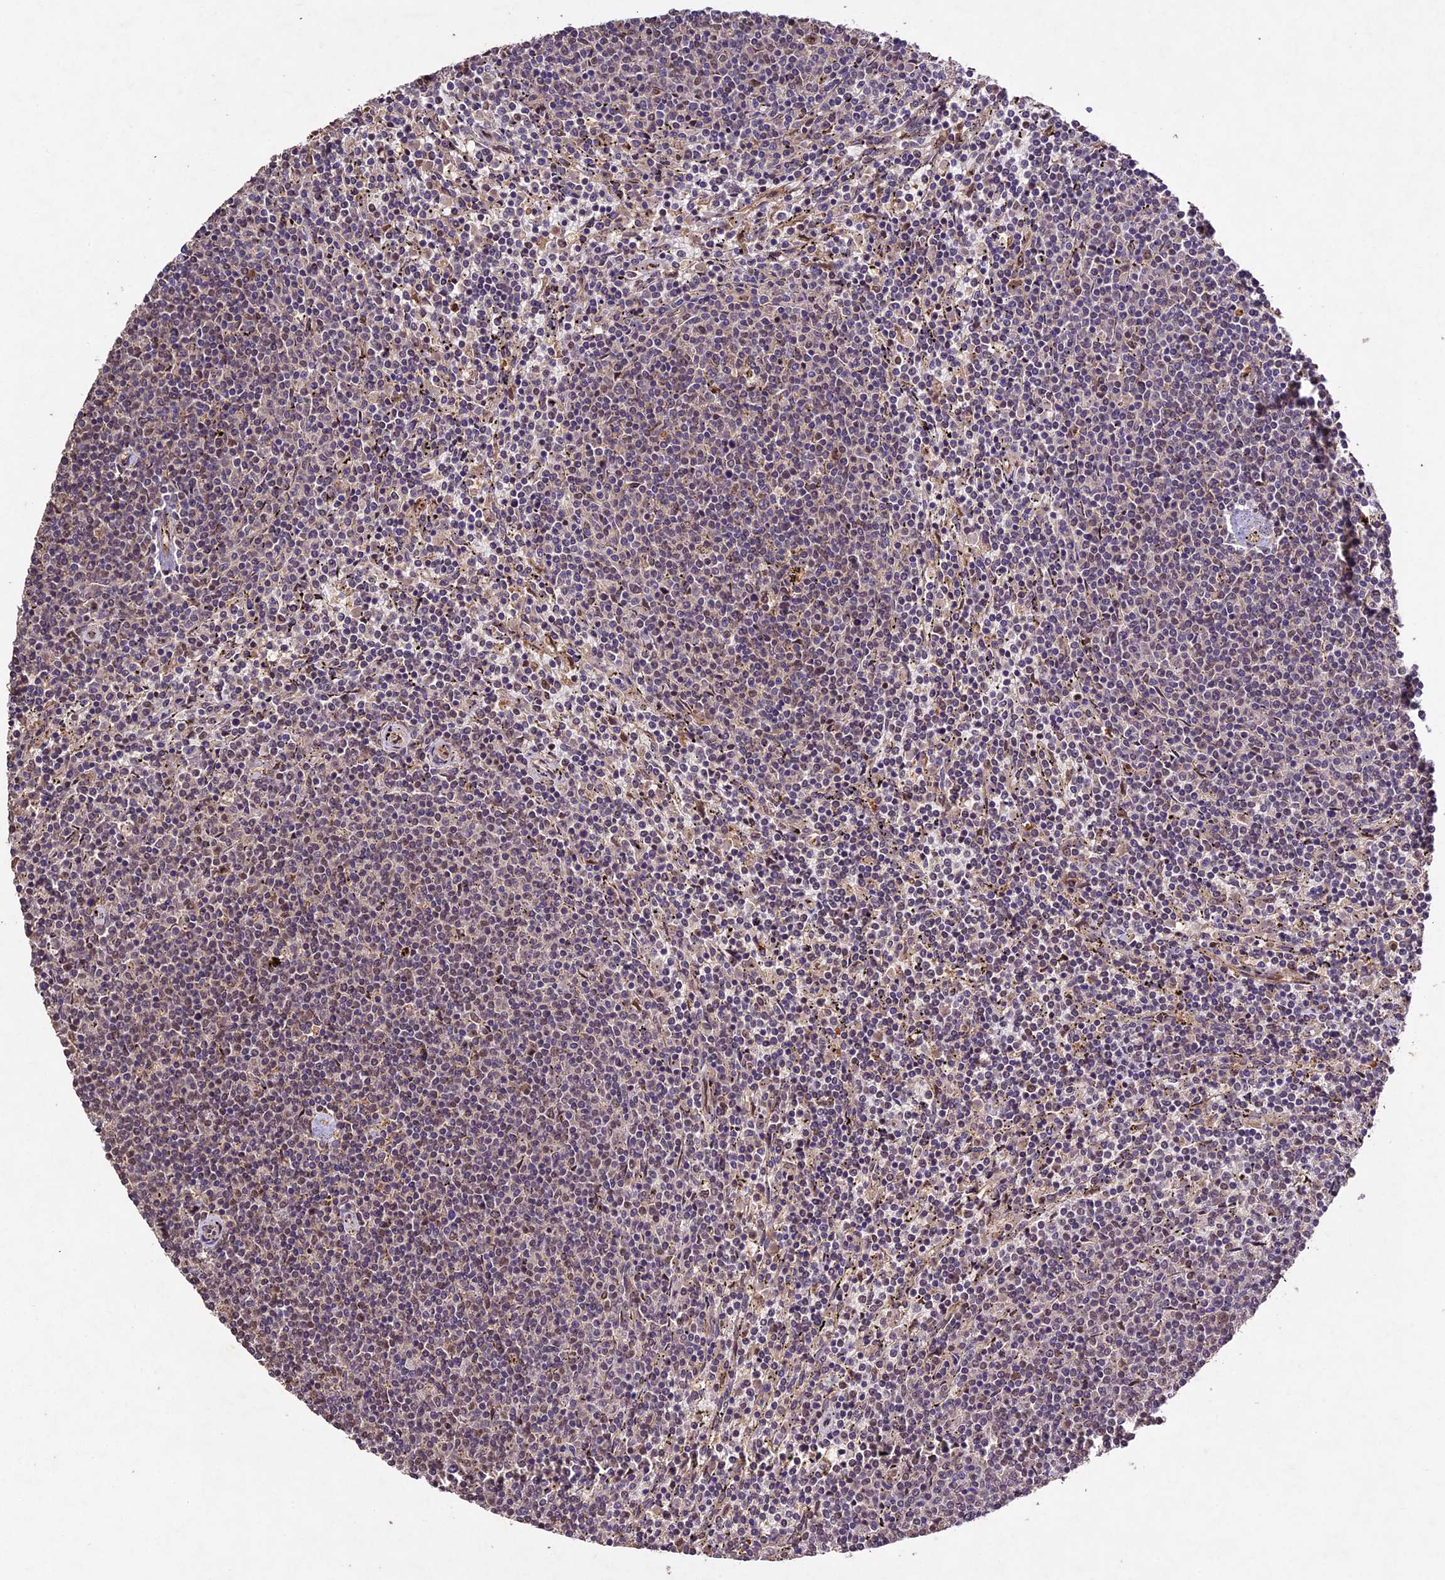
{"staining": {"intensity": "negative", "quantity": "none", "location": "none"}, "tissue": "lymphoma", "cell_type": "Tumor cells", "image_type": "cancer", "snomed": [{"axis": "morphology", "description": "Malignant lymphoma, non-Hodgkin's type, Low grade"}, {"axis": "topography", "description": "Spleen"}], "caption": "Tumor cells are negative for brown protein staining in malignant lymphoma, non-Hodgkin's type (low-grade).", "gene": "CDKN2AIP", "patient": {"sex": "female", "age": 50}}